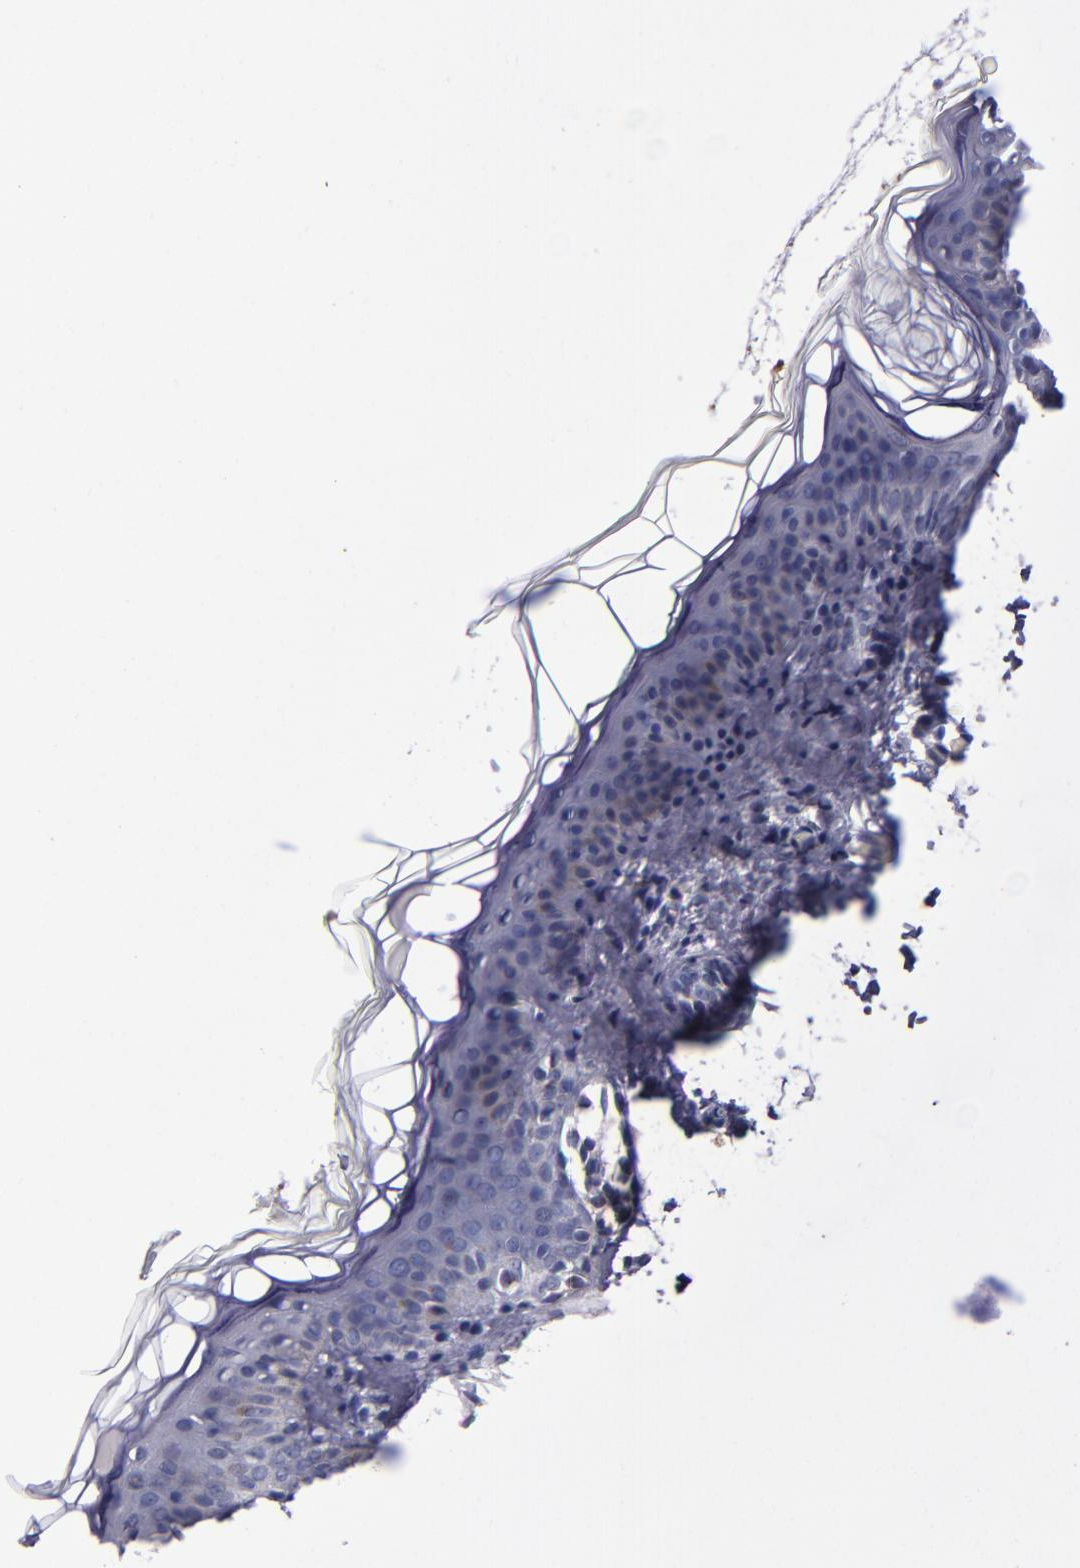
{"staining": {"intensity": "negative", "quantity": "none", "location": "none"}, "tissue": "skin", "cell_type": "Fibroblasts", "image_type": "normal", "snomed": [{"axis": "morphology", "description": "Normal tissue, NOS"}, {"axis": "topography", "description": "Skin"}], "caption": "Benign skin was stained to show a protein in brown. There is no significant positivity in fibroblasts. (Stains: DAB immunohistochemistry (IHC) with hematoxylin counter stain, Microscopy: brightfield microscopy at high magnification).", "gene": "RAB41", "patient": {"sex": "female", "age": 4}}